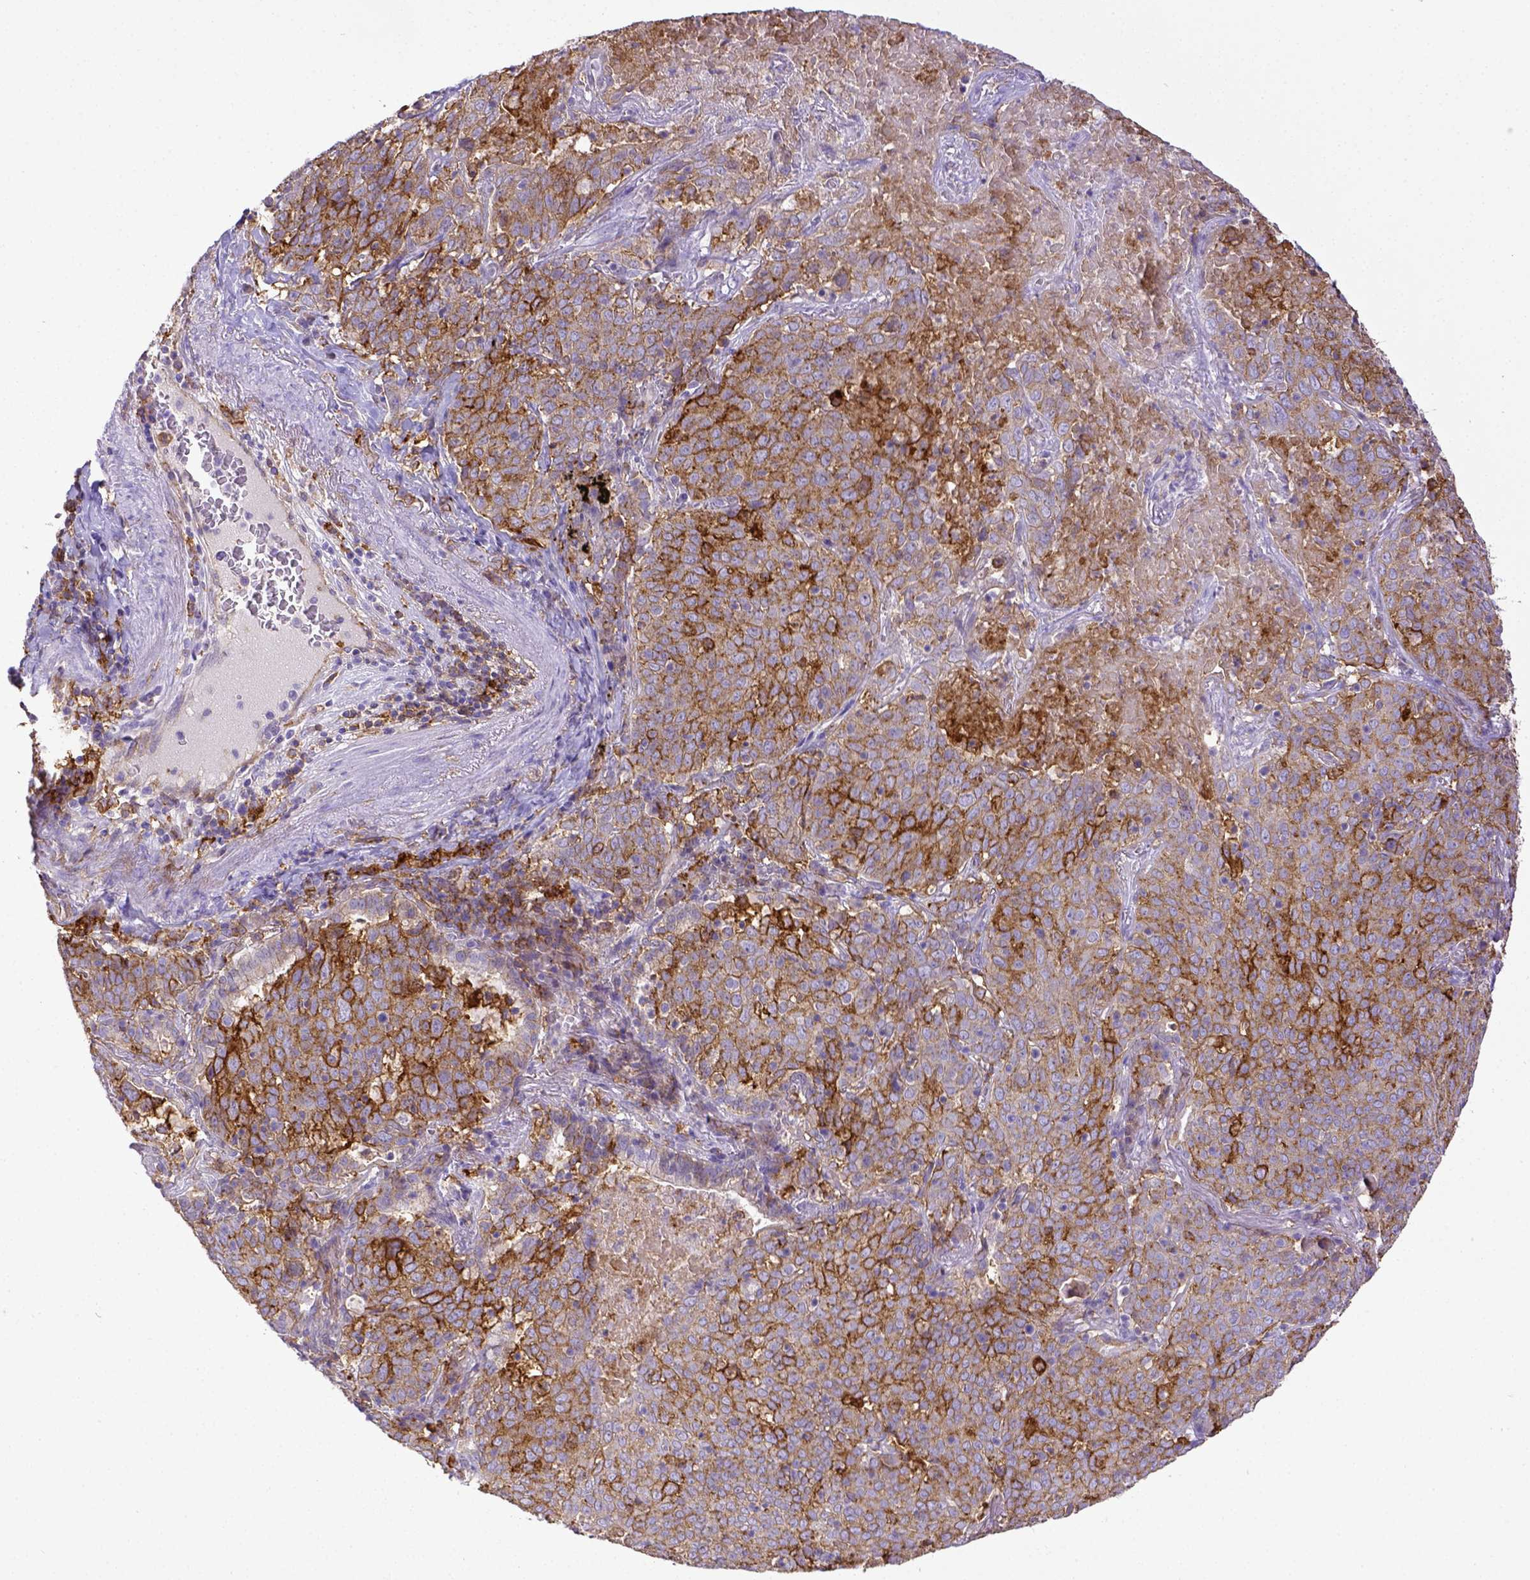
{"staining": {"intensity": "moderate", "quantity": ">75%", "location": "cytoplasmic/membranous"}, "tissue": "lung cancer", "cell_type": "Tumor cells", "image_type": "cancer", "snomed": [{"axis": "morphology", "description": "Squamous cell carcinoma, NOS"}, {"axis": "topography", "description": "Lung"}], "caption": "Immunohistochemistry photomicrograph of human lung squamous cell carcinoma stained for a protein (brown), which demonstrates medium levels of moderate cytoplasmic/membranous staining in about >75% of tumor cells.", "gene": "CD40", "patient": {"sex": "male", "age": 82}}